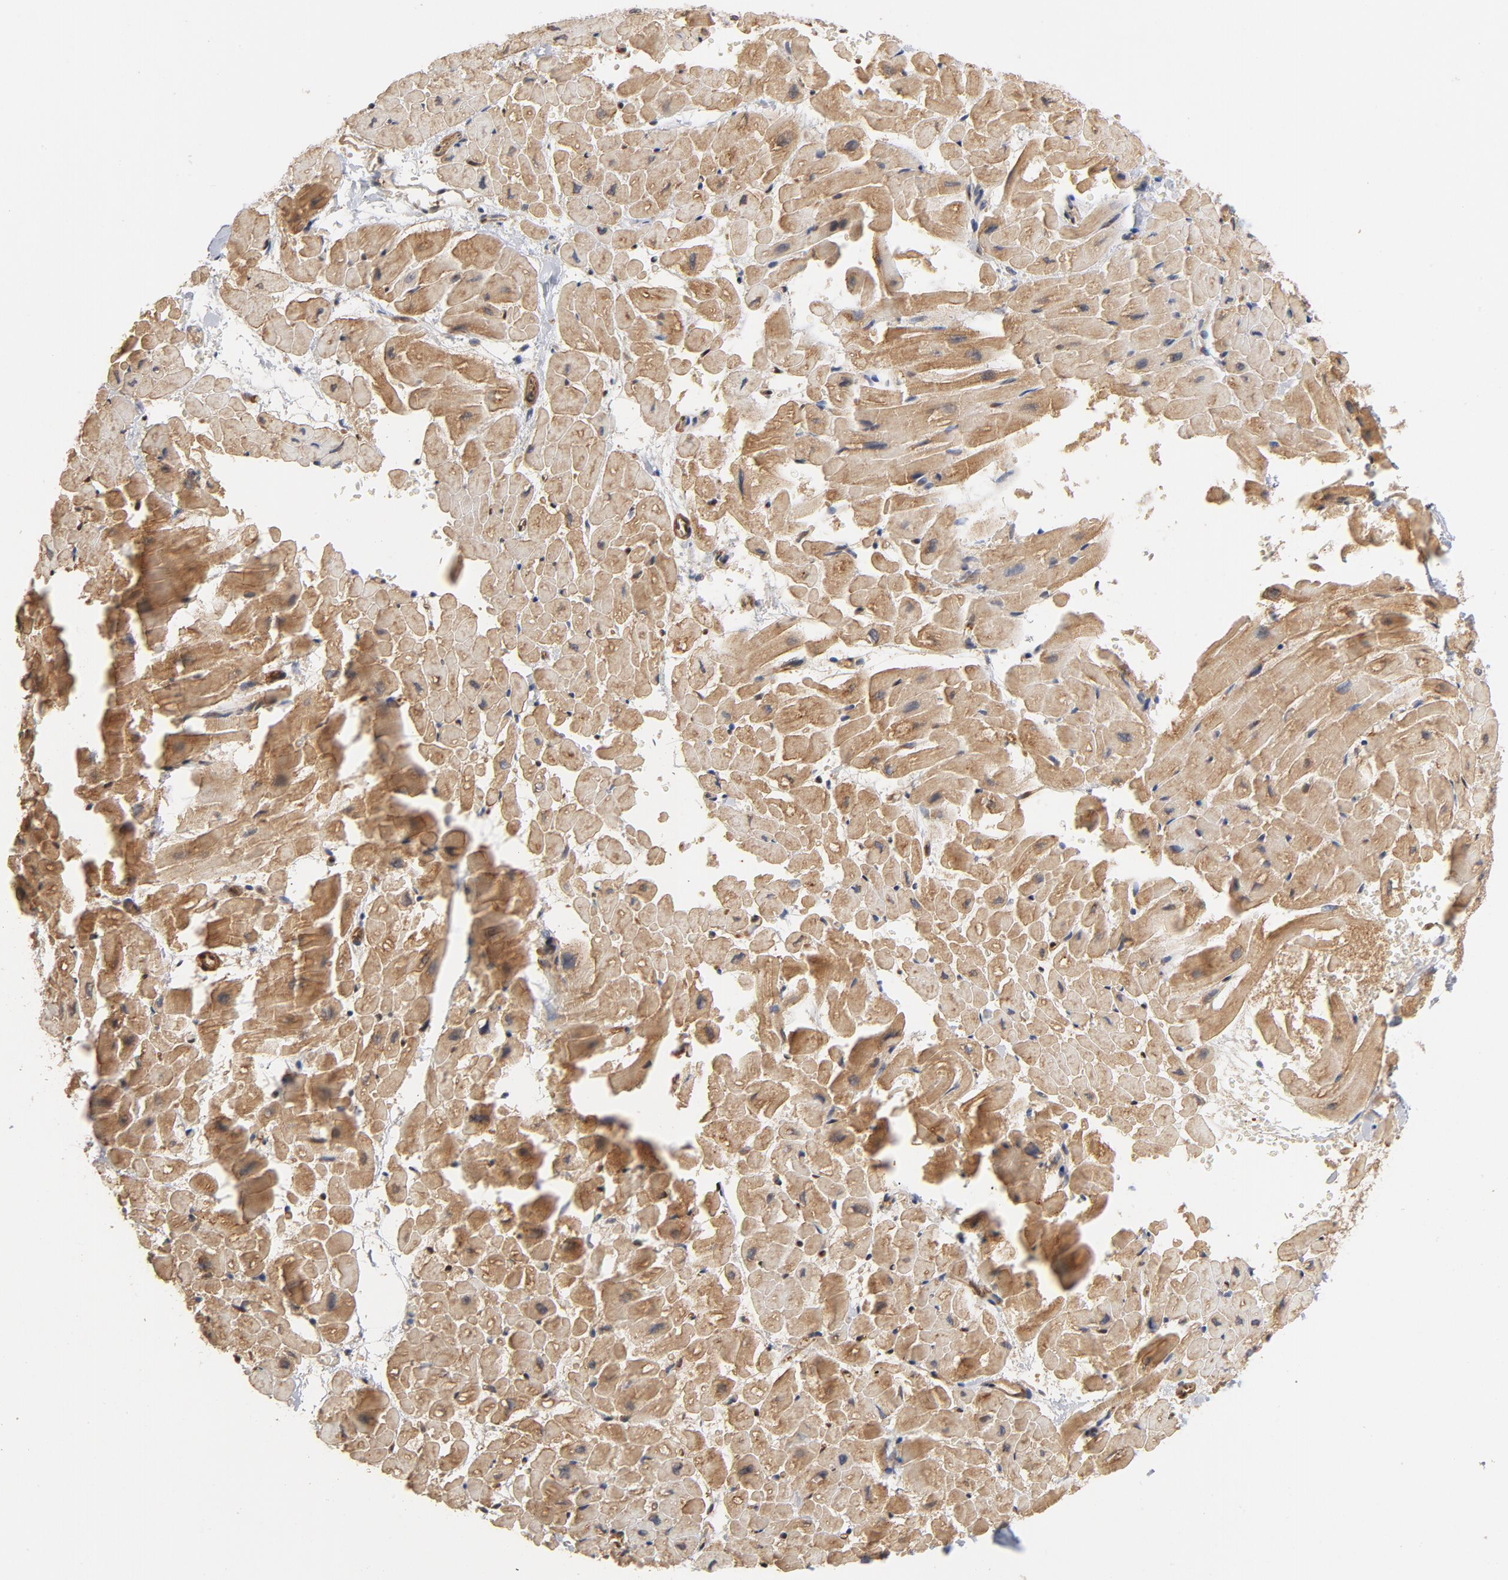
{"staining": {"intensity": "moderate", "quantity": ">75%", "location": "cytoplasmic/membranous"}, "tissue": "heart muscle", "cell_type": "Cardiomyocytes", "image_type": "normal", "snomed": [{"axis": "morphology", "description": "Normal tissue, NOS"}, {"axis": "topography", "description": "Heart"}], "caption": "Benign heart muscle reveals moderate cytoplasmic/membranous expression in about >75% of cardiomyocytes The protein of interest is stained brown, and the nuclei are stained in blue (DAB IHC with brightfield microscopy, high magnification)..", "gene": "CDC37", "patient": {"sex": "male", "age": 45}}